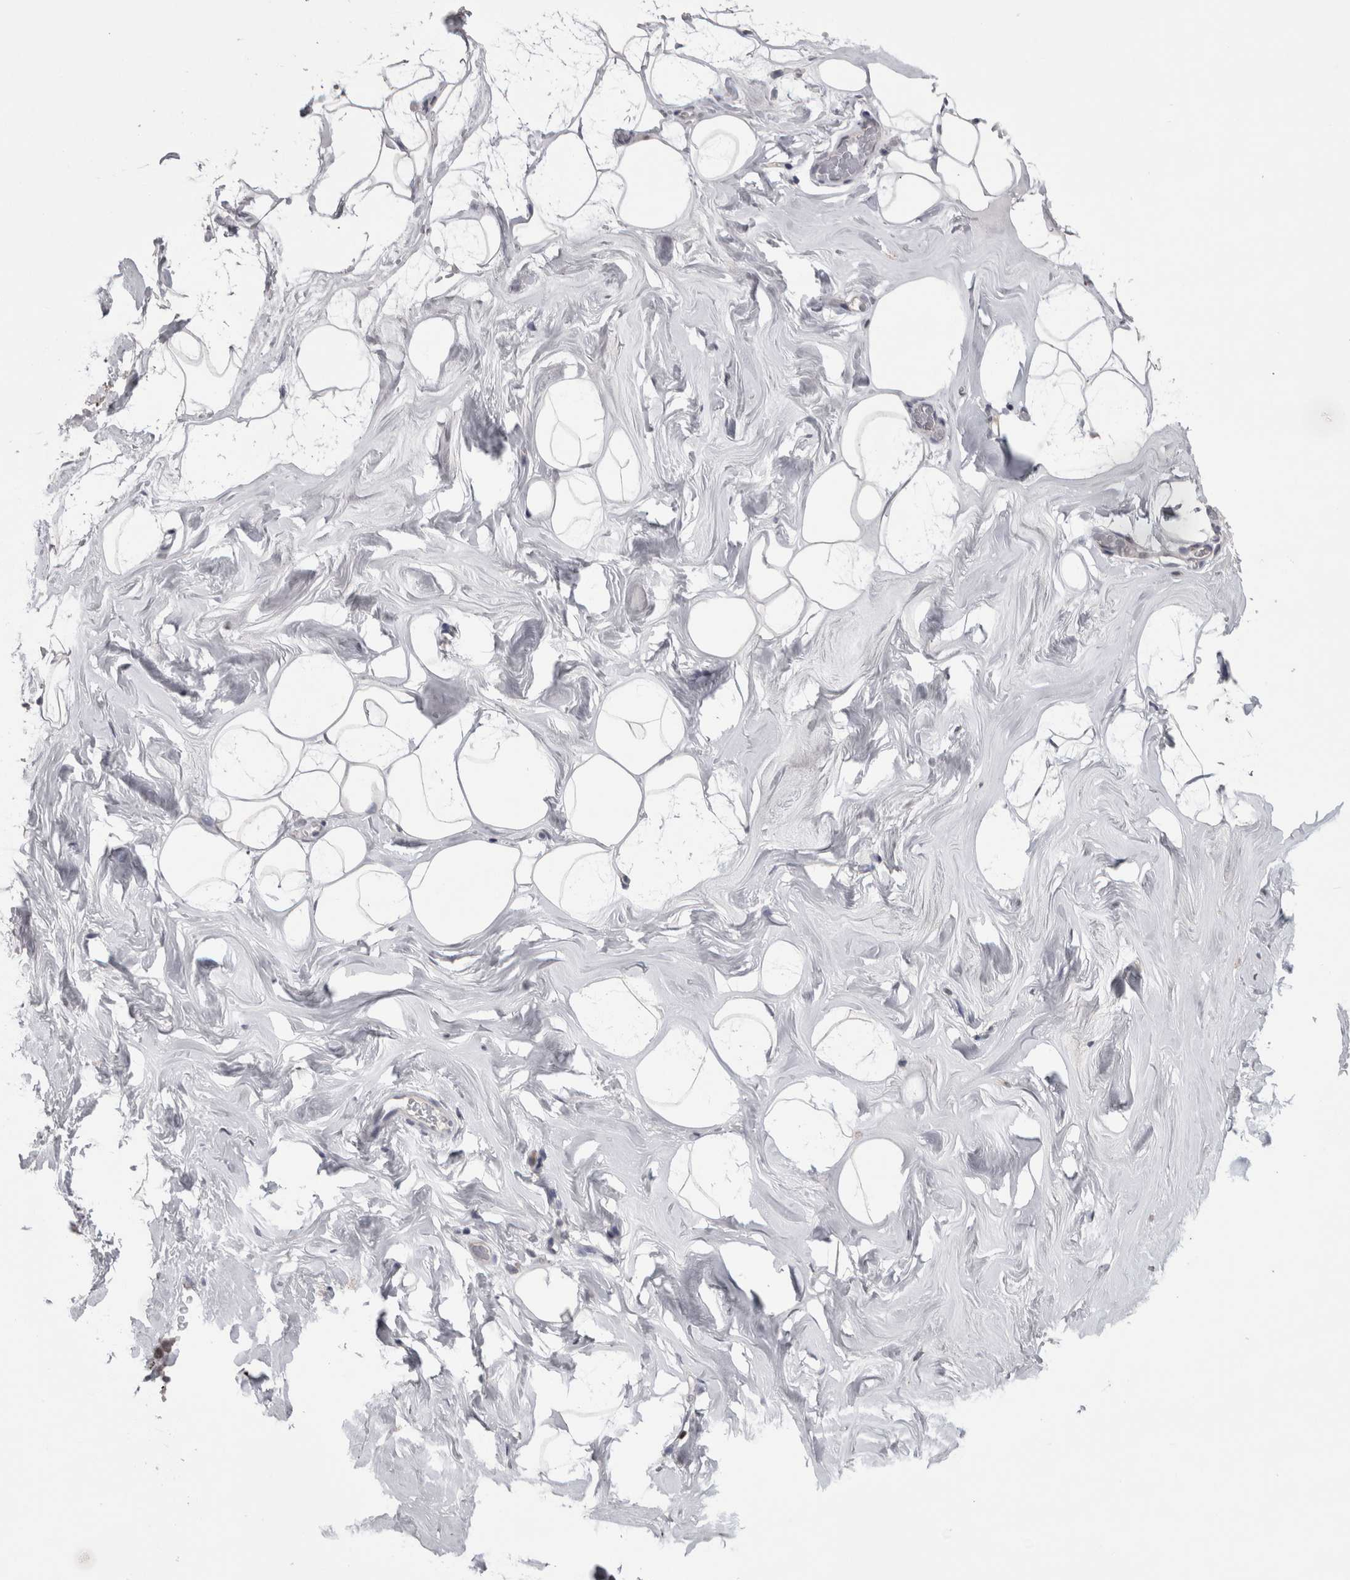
{"staining": {"intensity": "negative", "quantity": "none", "location": "none"}, "tissue": "adipose tissue", "cell_type": "Adipocytes", "image_type": "normal", "snomed": [{"axis": "morphology", "description": "Normal tissue, NOS"}, {"axis": "morphology", "description": "Fibrosis, NOS"}, {"axis": "topography", "description": "Breast"}, {"axis": "topography", "description": "Adipose tissue"}], "caption": "A photomicrograph of adipose tissue stained for a protein reveals no brown staining in adipocytes.", "gene": "PAX5", "patient": {"sex": "female", "age": 39}}